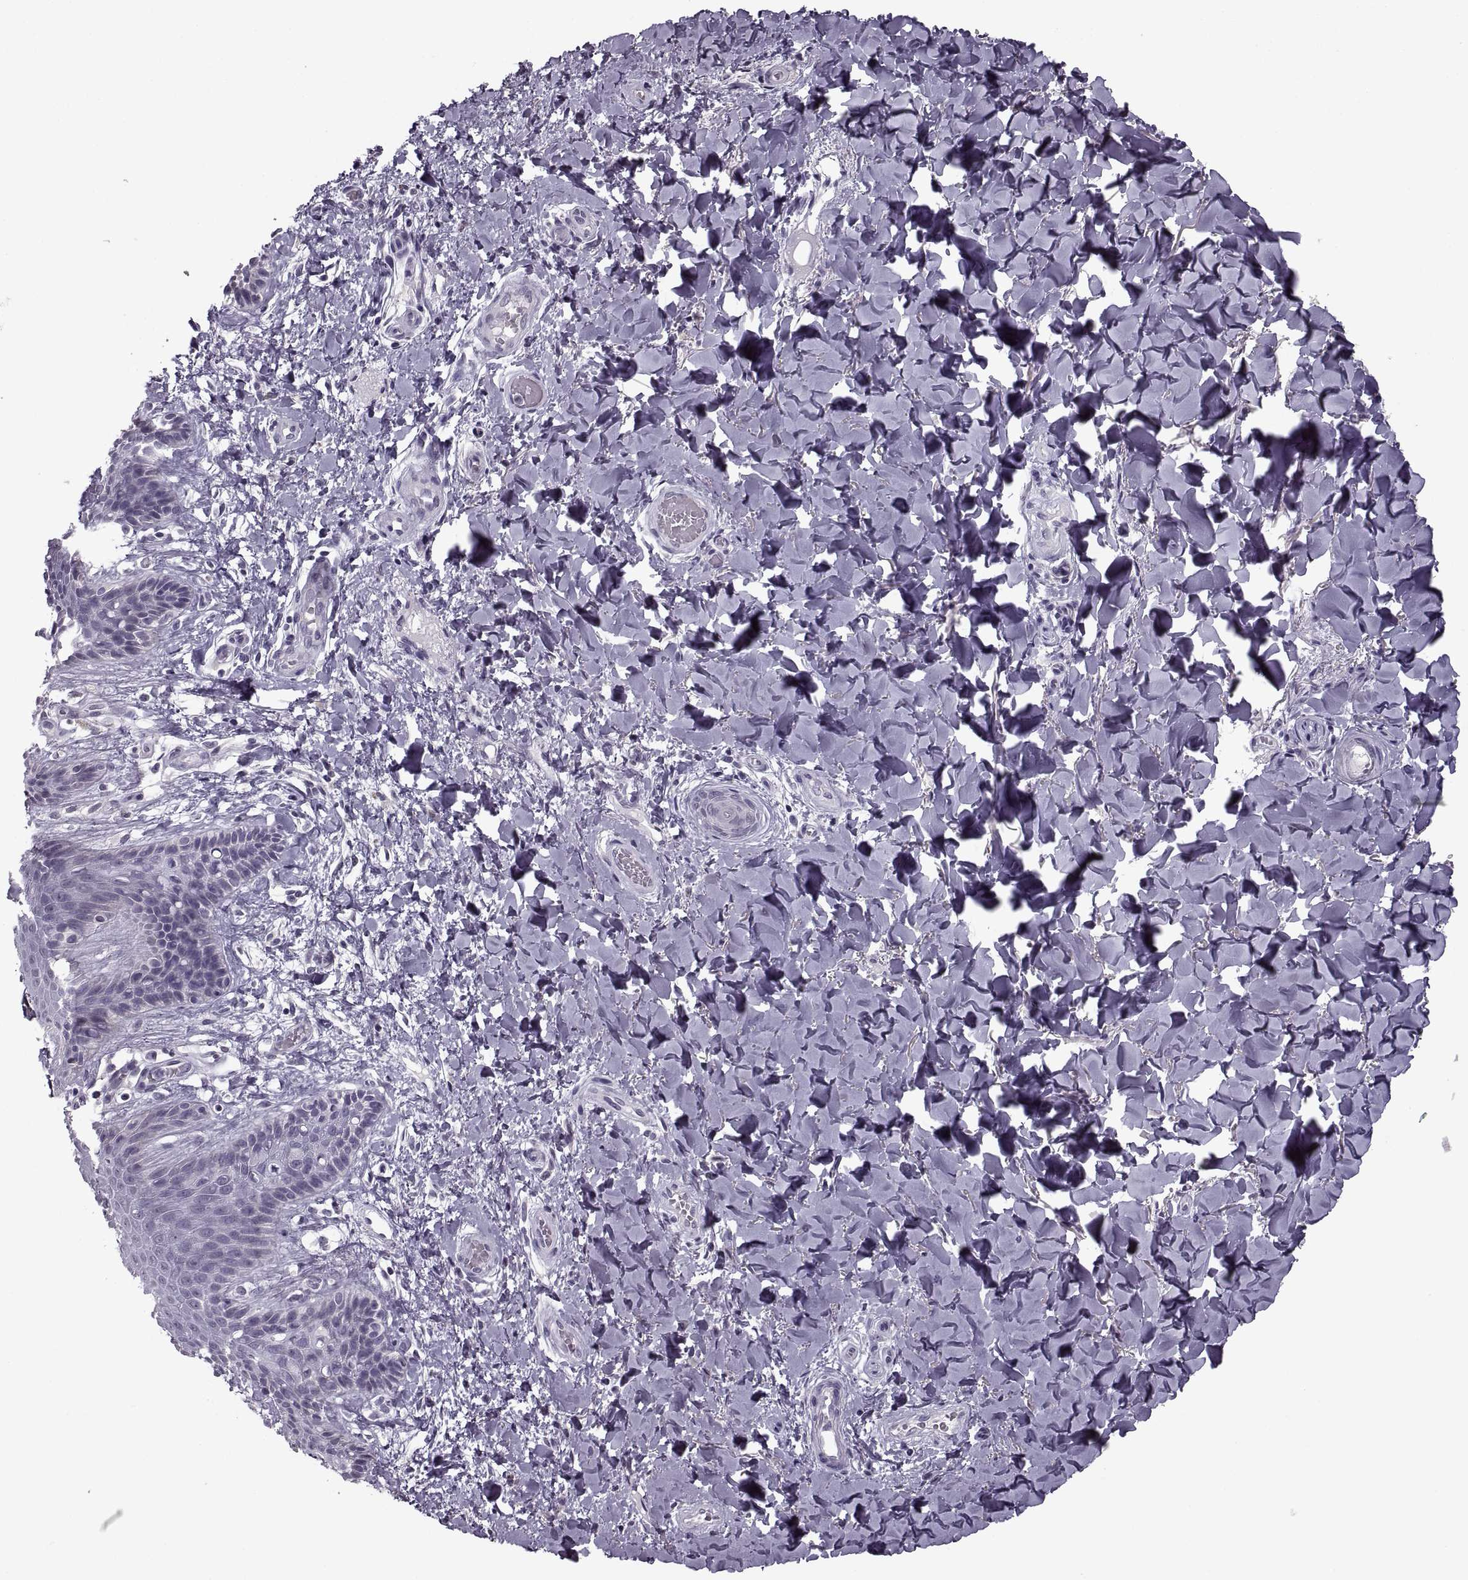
{"staining": {"intensity": "negative", "quantity": "none", "location": "none"}, "tissue": "skin", "cell_type": "Epidermal cells", "image_type": "normal", "snomed": [{"axis": "morphology", "description": "Normal tissue, NOS"}, {"axis": "topography", "description": "Anal"}], "caption": "Immunohistochemistry of benign skin demonstrates no positivity in epidermal cells.", "gene": "PAGE2B", "patient": {"sex": "male", "age": 36}}